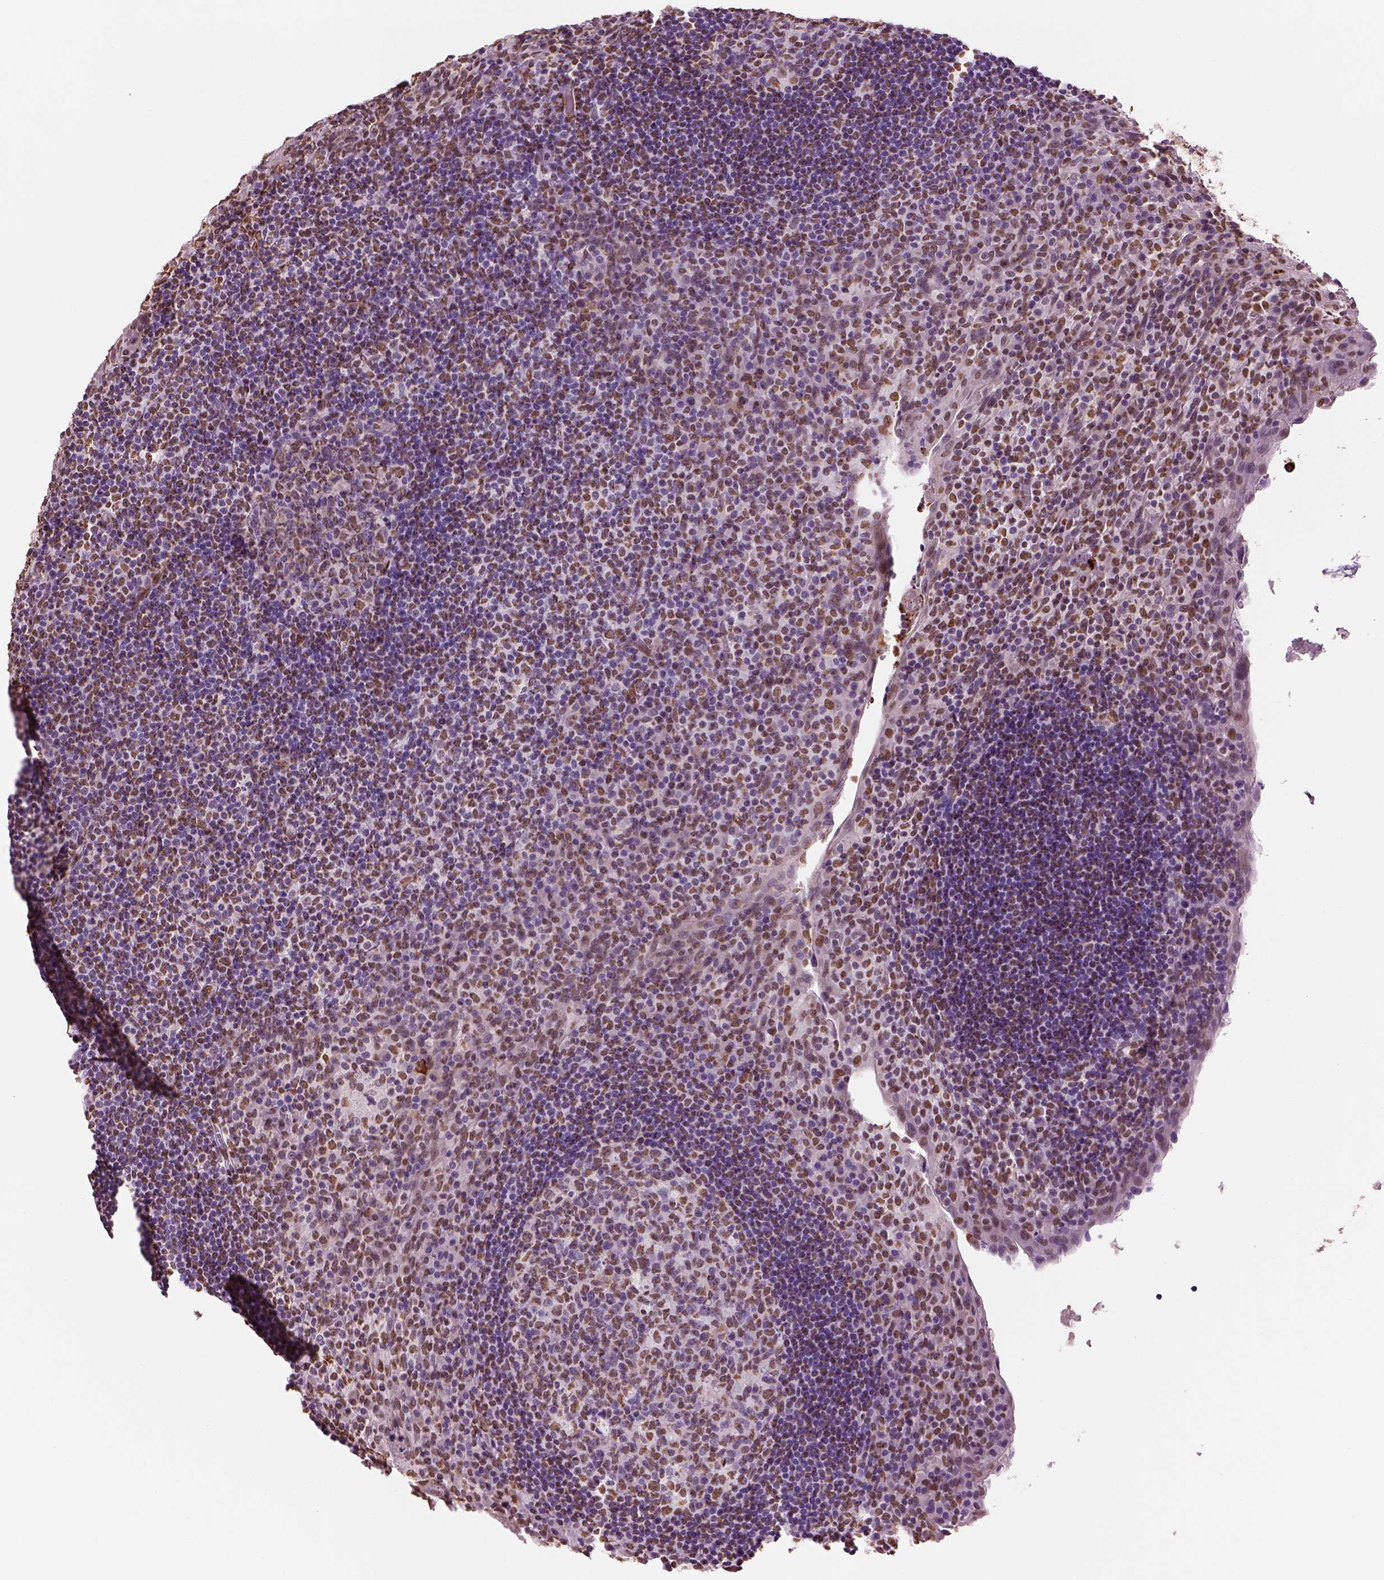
{"staining": {"intensity": "moderate", "quantity": "25%-75%", "location": "nuclear"}, "tissue": "tonsil", "cell_type": "Germinal center cells", "image_type": "normal", "snomed": [{"axis": "morphology", "description": "Normal tissue, NOS"}, {"axis": "topography", "description": "Tonsil"}], "caption": "Protein staining of unremarkable tonsil displays moderate nuclear staining in about 25%-75% of germinal center cells.", "gene": "DDX3X", "patient": {"sex": "male", "age": 17}}